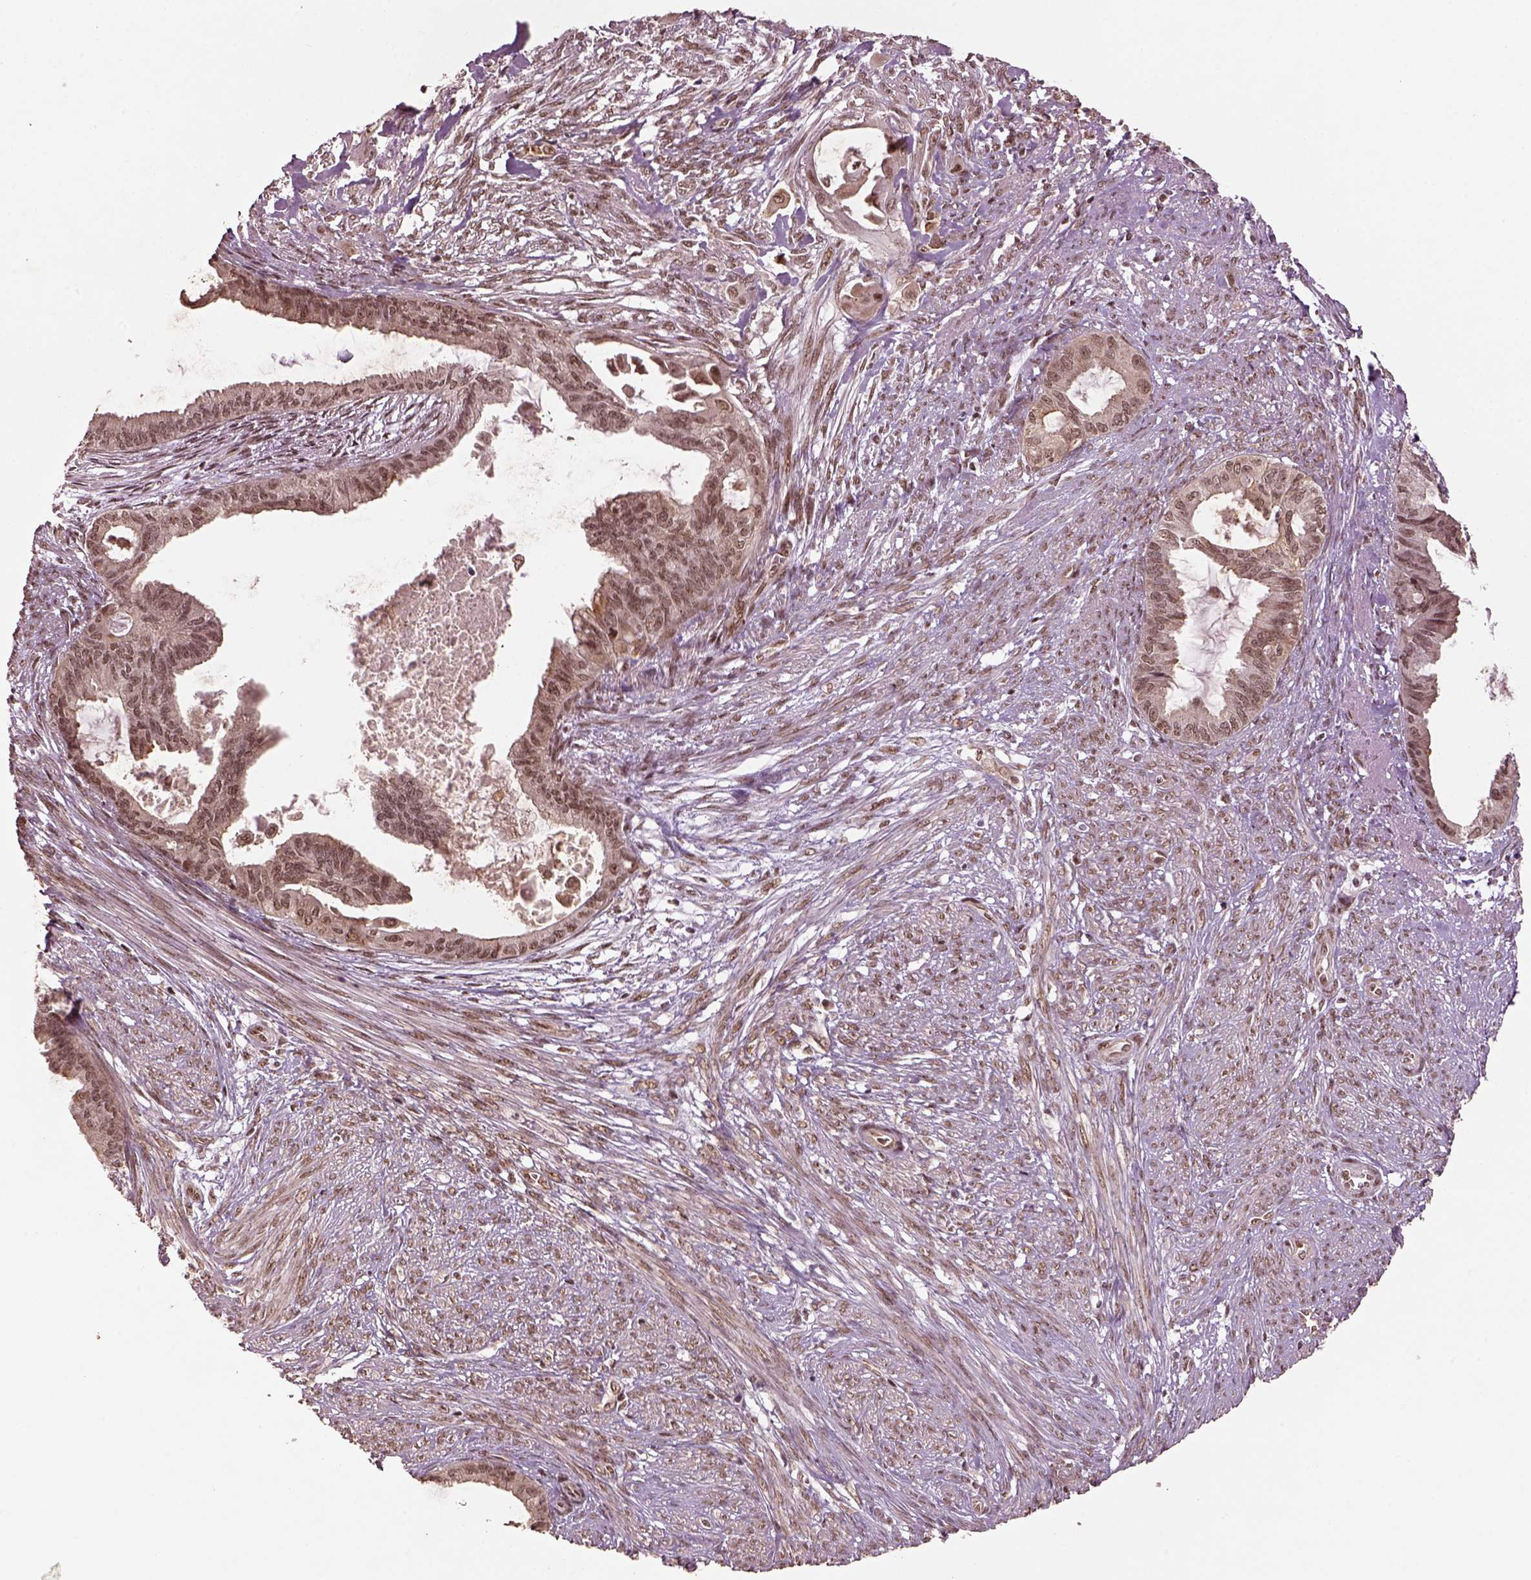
{"staining": {"intensity": "moderate", "quantity": ">75%", "location": "nuclear"}, "tissue": "endometrial cancer", "cell_type": "Tumor cells", "image_type": "cancer", "snomed": [{"axis": "morphology", "description": "Adenocarcinoma, NOS"}, {"axis": "topography", "description": "Endometrium"}], "caption": "Immunohistochemical staining of endometrial adenocarcinoma exhibits medium levels of moderate nuclear protein positivity in approximately >75% of tumor cells.", "gene": "BRD9", "patient": {"sex": "female", "age": 86}}